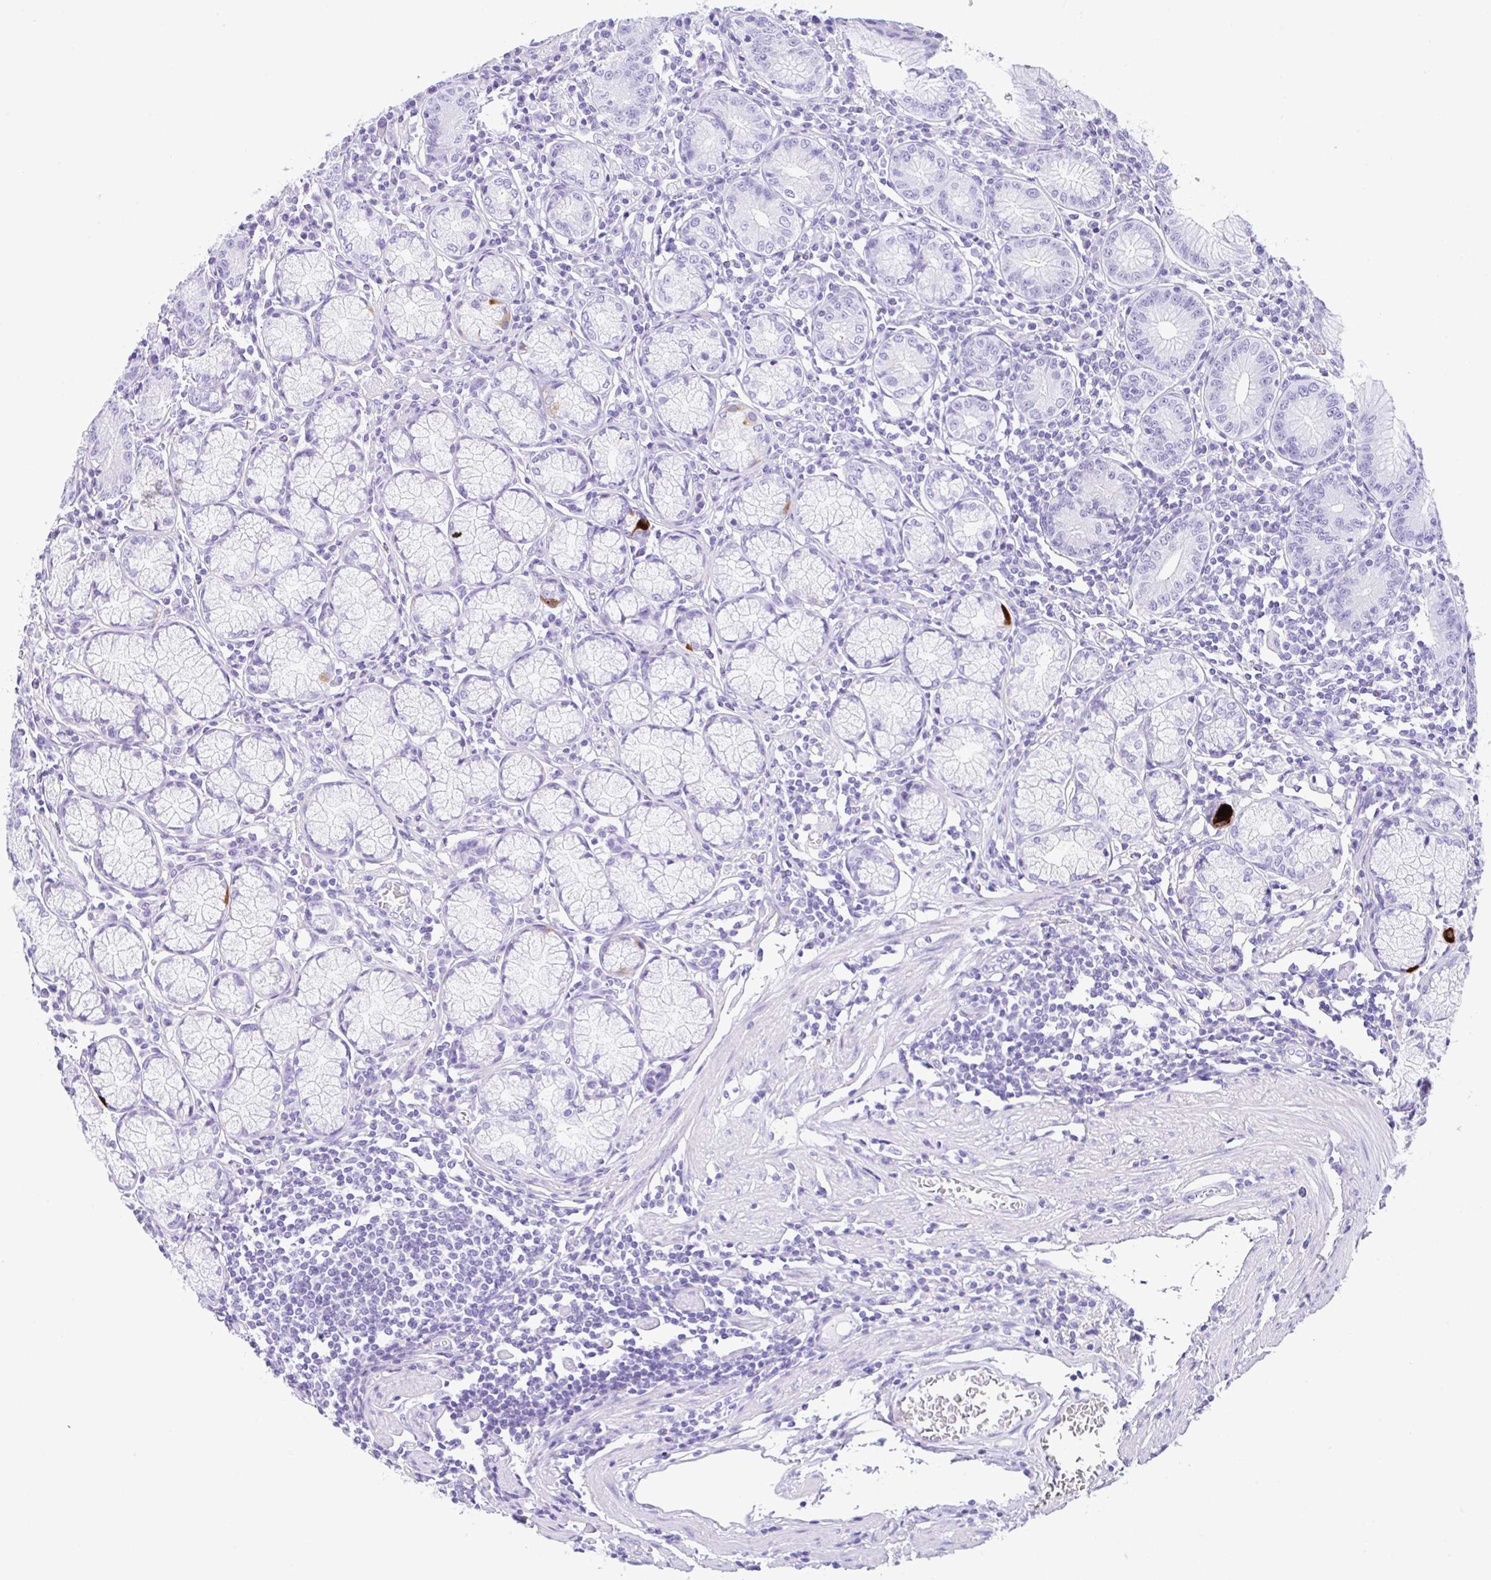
{"staining": {"intensity": "negative", "quantity": "none", "location": "none"}, "tissue": "stomach", "cell_type": "Glandular cells", "image_type": "normal", "snomed": [{"axis": "morphology", "description": "Normal tissue, NOS"}, {"axis": "topography", "description": "Stomach"}], "caption": "Histopathology image shows no protein staining in glandular cells of normal stomach.", "gene": "CPA1", "patient": {"sex": "male", "age": 55}}